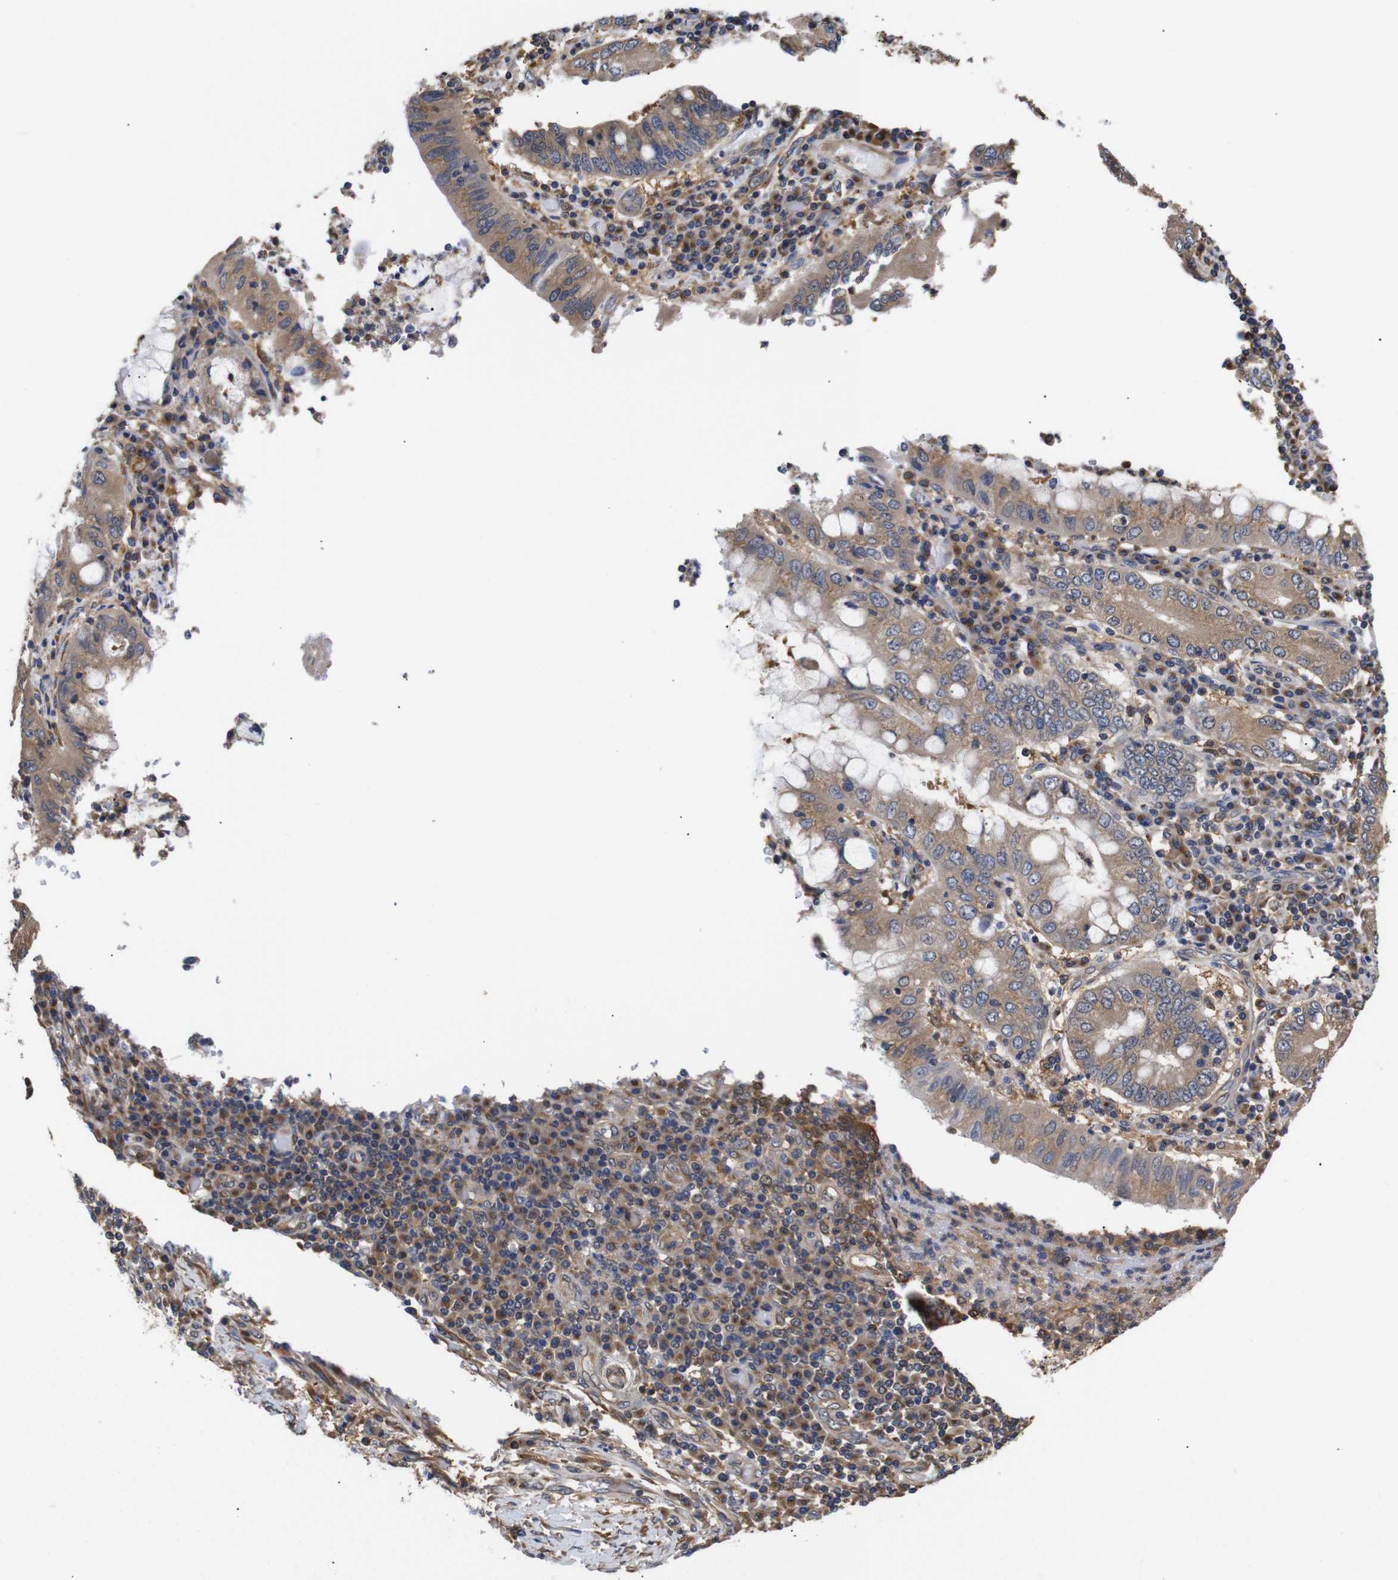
{"staining": {"intensity": "moderate", "quantity": ">75%", "location": "cytoplasmic/membranous"}, "tissue": "stomach cancer", "cell_type": "Tumor cells", "image_type": "cancer", "snomed": [{"axis": "morphology", "description": "Normal tissue, NOS"}, {"axis": "morphology", "description": "Adenocarcinoma, NOS"}, {"axis": "topography", "description": "Esophagus"}, {"axis": "topography", "description": "Stomach, upper"}, {"axis": "topography", "description": "Peripheral nerve tissue"}], "caption": "A micrograph of stomach adenocarcinoma stained for a protein demonstrates moderate cytoplasmic/membranous brown staining in tumor cells.", "gene": "LRRCC1", "patient": {"sex": "male", "age": 62}}